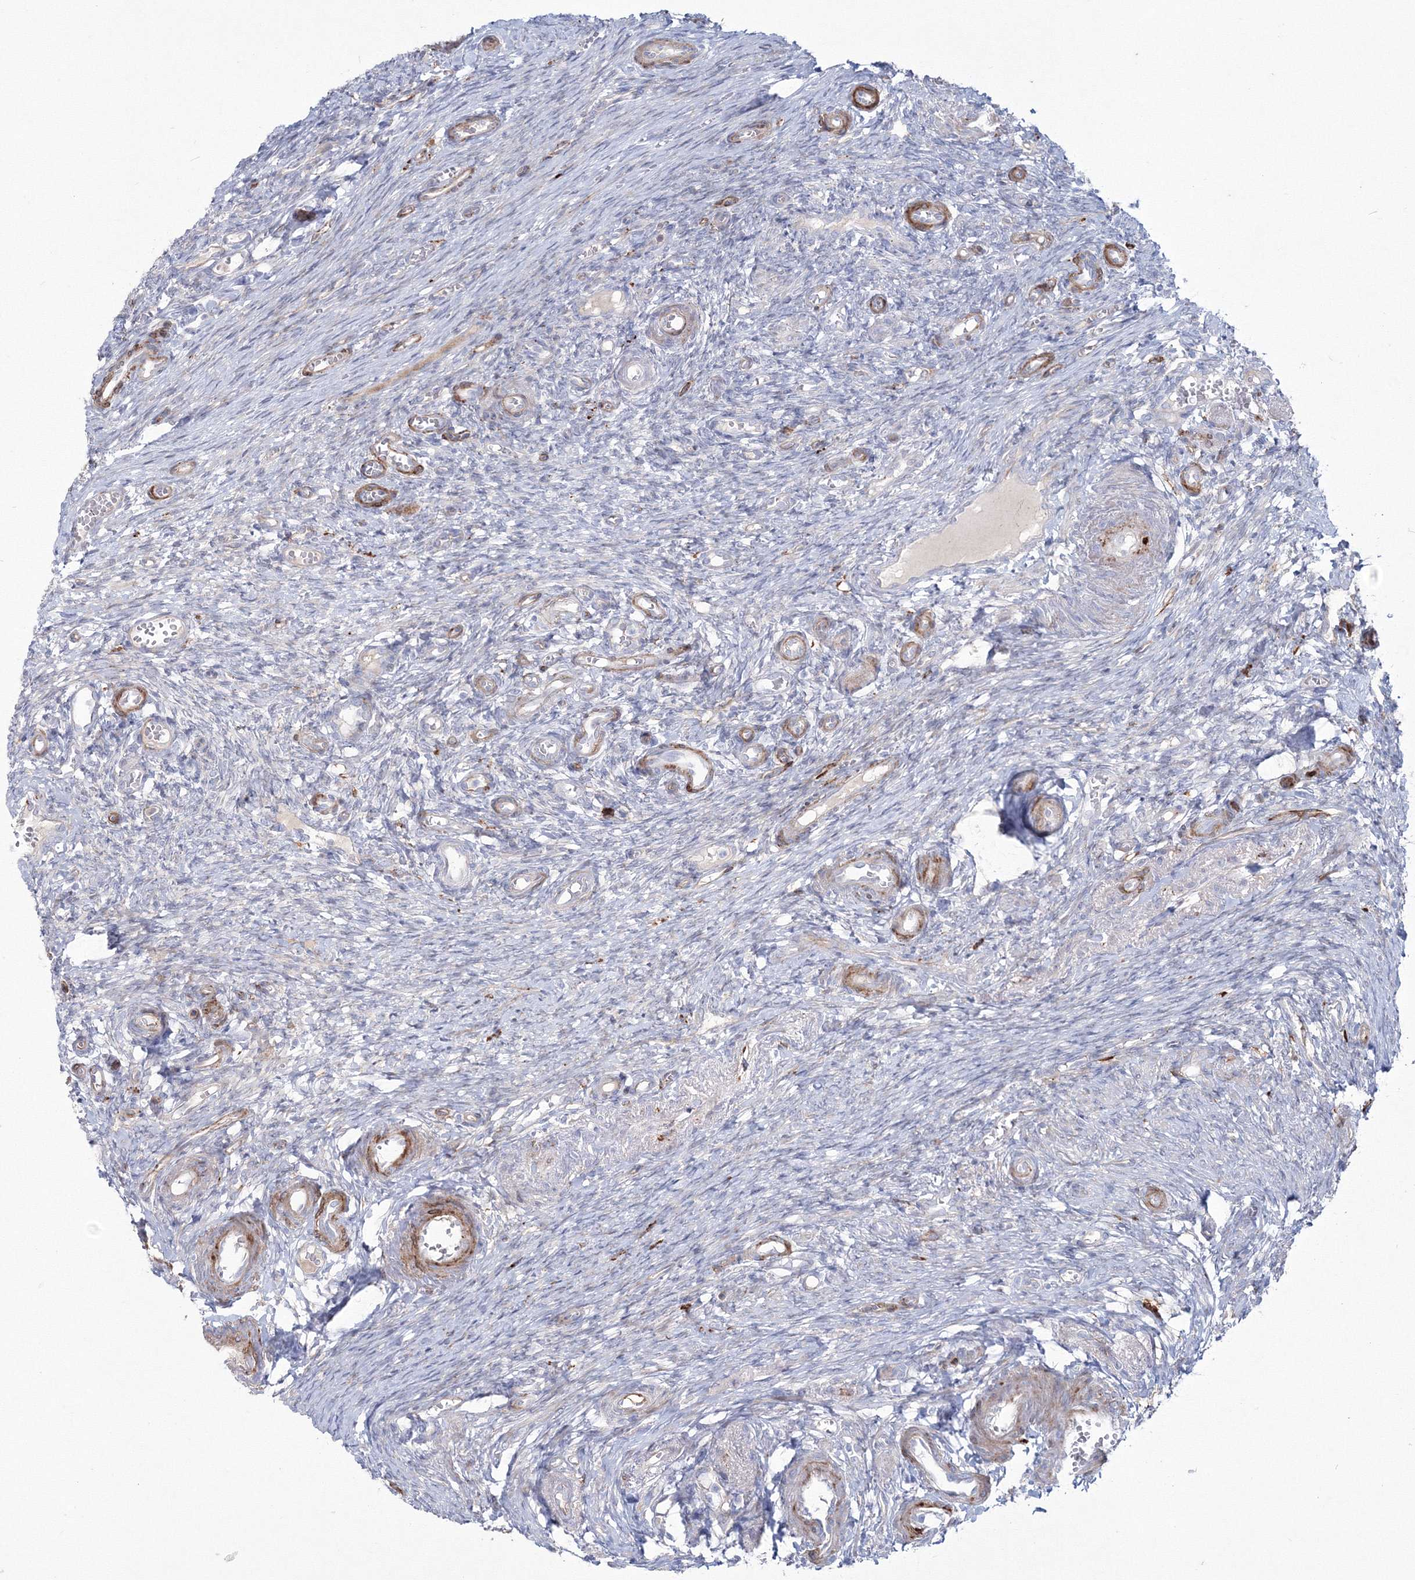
{"staining": {"intensity": "negative", "quantity": "none", "location": "none"}, "tissue": "ovary", "cell_type": "Ovarian stroma cells", "image_type": "normal", "snomed": [{"axis": "morphology", "description": "Adenocarcinoma, NOS"}, {"axis": "topography", "description": "Endometrium"}], "caption": "IHC micrograph of unremarkable ovary stained for a protein (brown), which exhibits no positivity in ovarian stroma cells. The staining was performed using DAB to visualize the protein expression in brown, while the nuclei were stained in blue with hematoxylin (Magnification: 20x).", "gene": "HYAL2", "patient": {"sex": "female", "age": 32}}